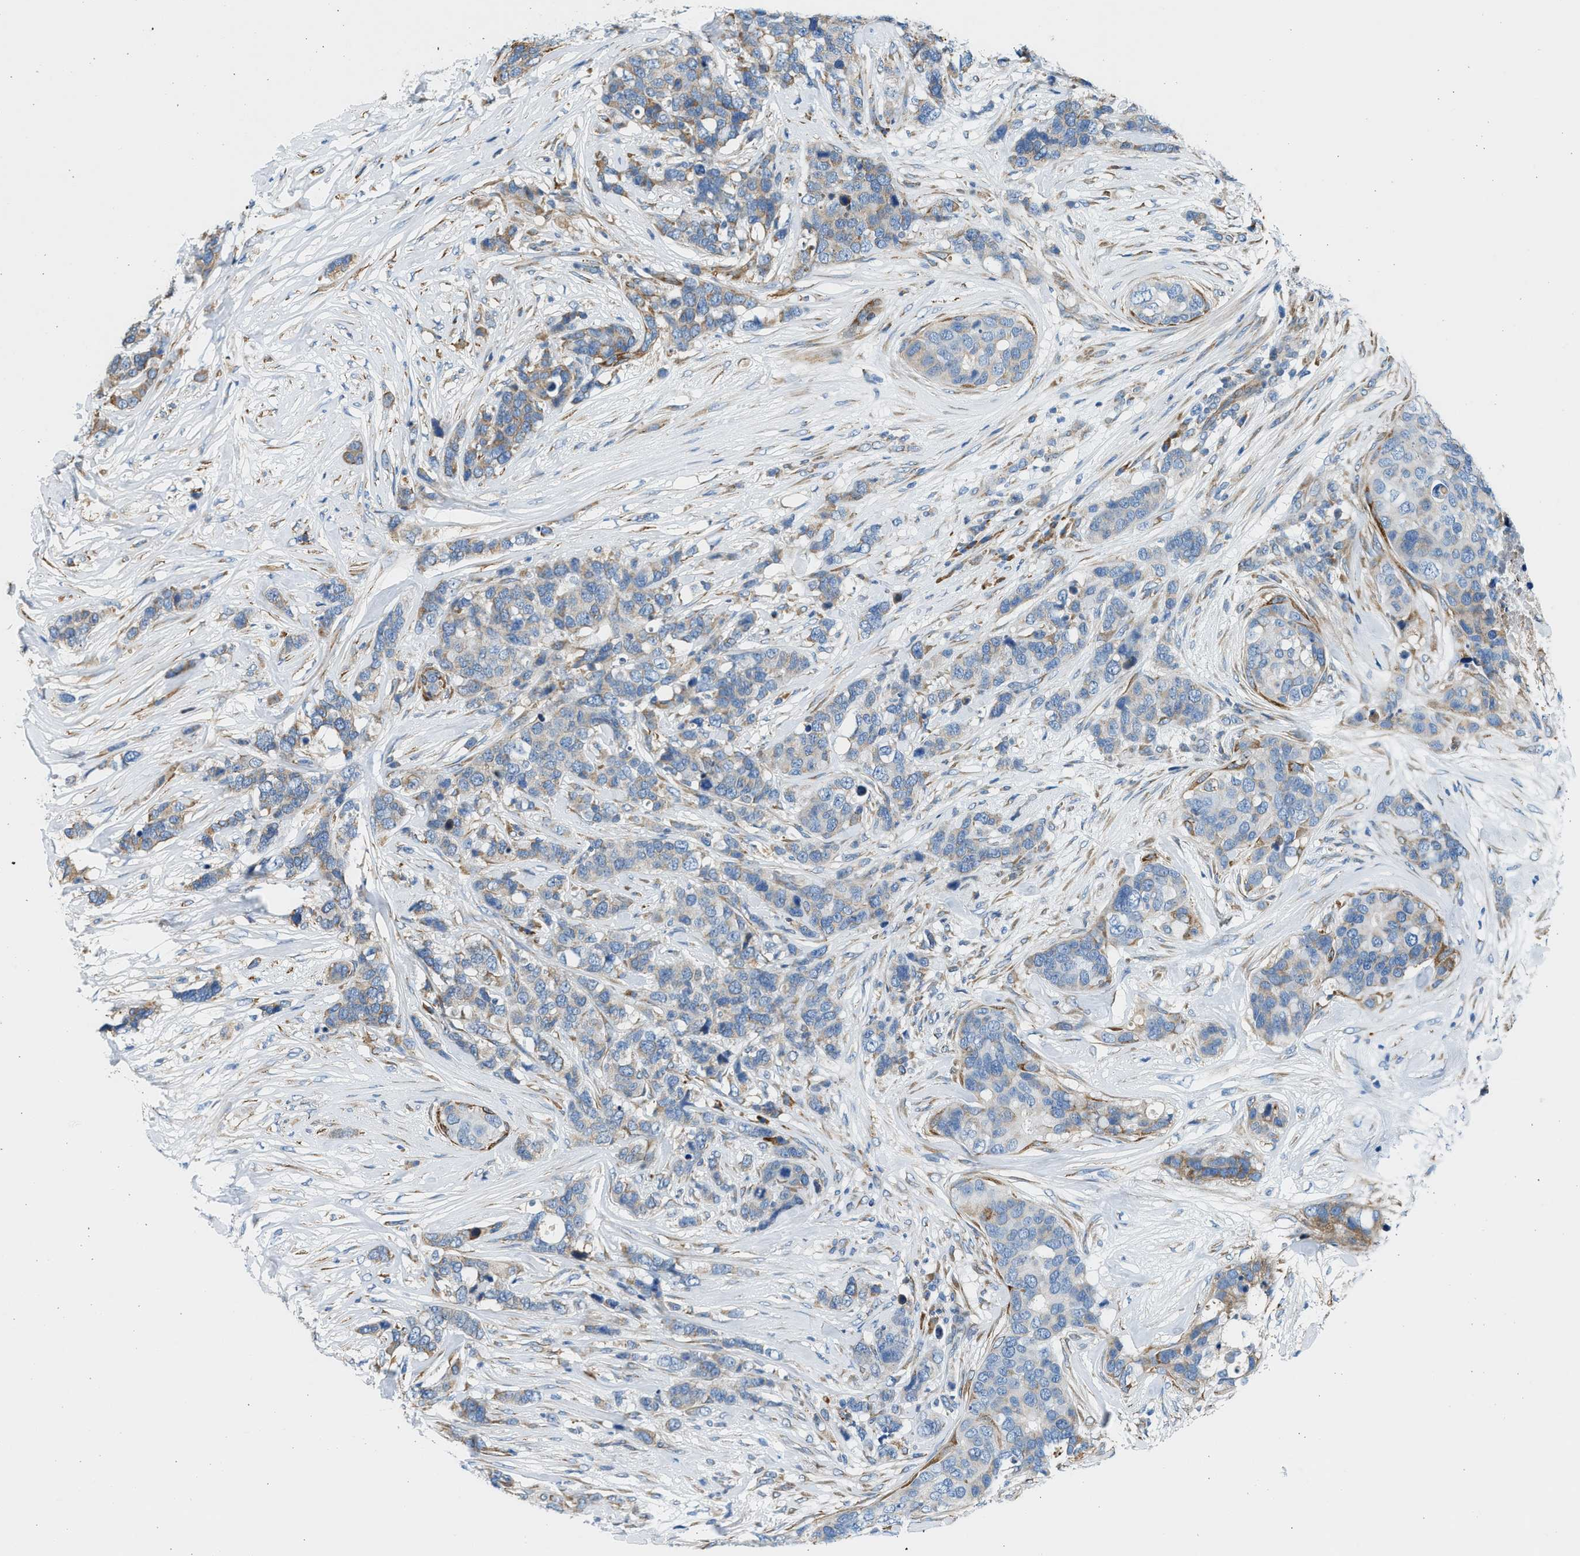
{"staining": {"intensity": "moderate", "quantity": "<25%", "location": "cytoplasmic/membranous"}, "tissue": "breast cancer", "cell_type": "Tumor cells", "image_type": "cancer", "snomed": [{"axis": "morphology", "description": "Lobular carcinoma"}, {"axis": "topography", "description": "Breast"}], "caption": "Immunohistochemistry (DAB (3,3'-diaminobenzidine)) staining of lobular carcinoma (breast) exhibits moderate cytoplasmic/membranous protein staining in about <25% of tumor cells. Ihc stains the protein of interest in brown and the nuclei are stained blue.", "gene": "CNTN6", "patient": {"sex": "female", "age": 59}}